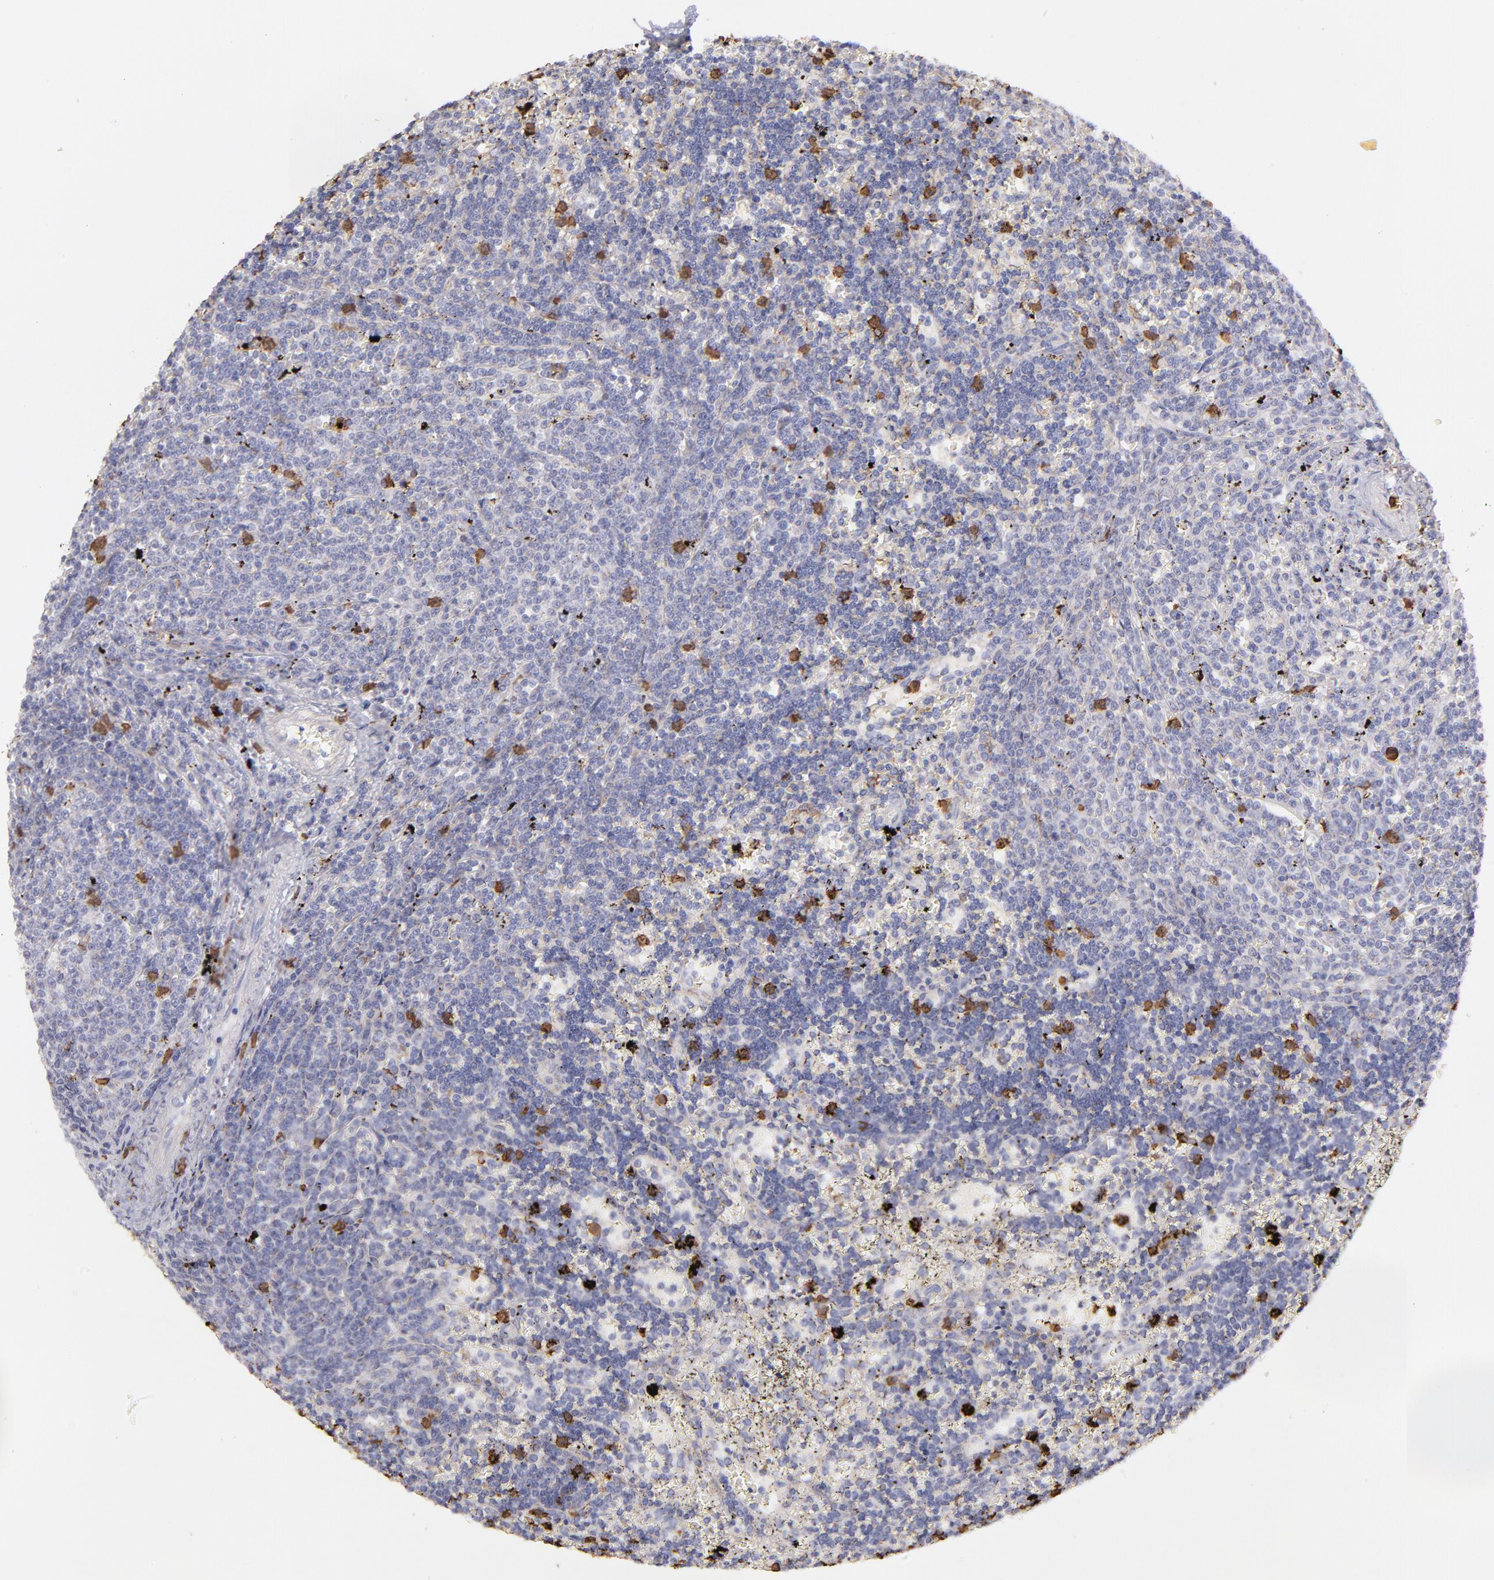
{"staining": {"intensity": "weak", "quantity": "25%-75%", "location": "cytoplasmic/membranous"}, "tissue": "lymphoma", "cell_type": "Tumor cells", "image_type": "cancer", "snomed": [{"axis": "morphology", "description": "Malignant lymphoma, non-Hodgkin's type, Low grade"}, {"axis": "topography", "description": "Spleen"}], "caption": "Protein staining of lymphoma tissue displays weak cytoplasmic/membranous positivity in about 25%-75% of tumor cells.", "gene": "ZFX", "patient": {"sex": "male", "age": 60}}